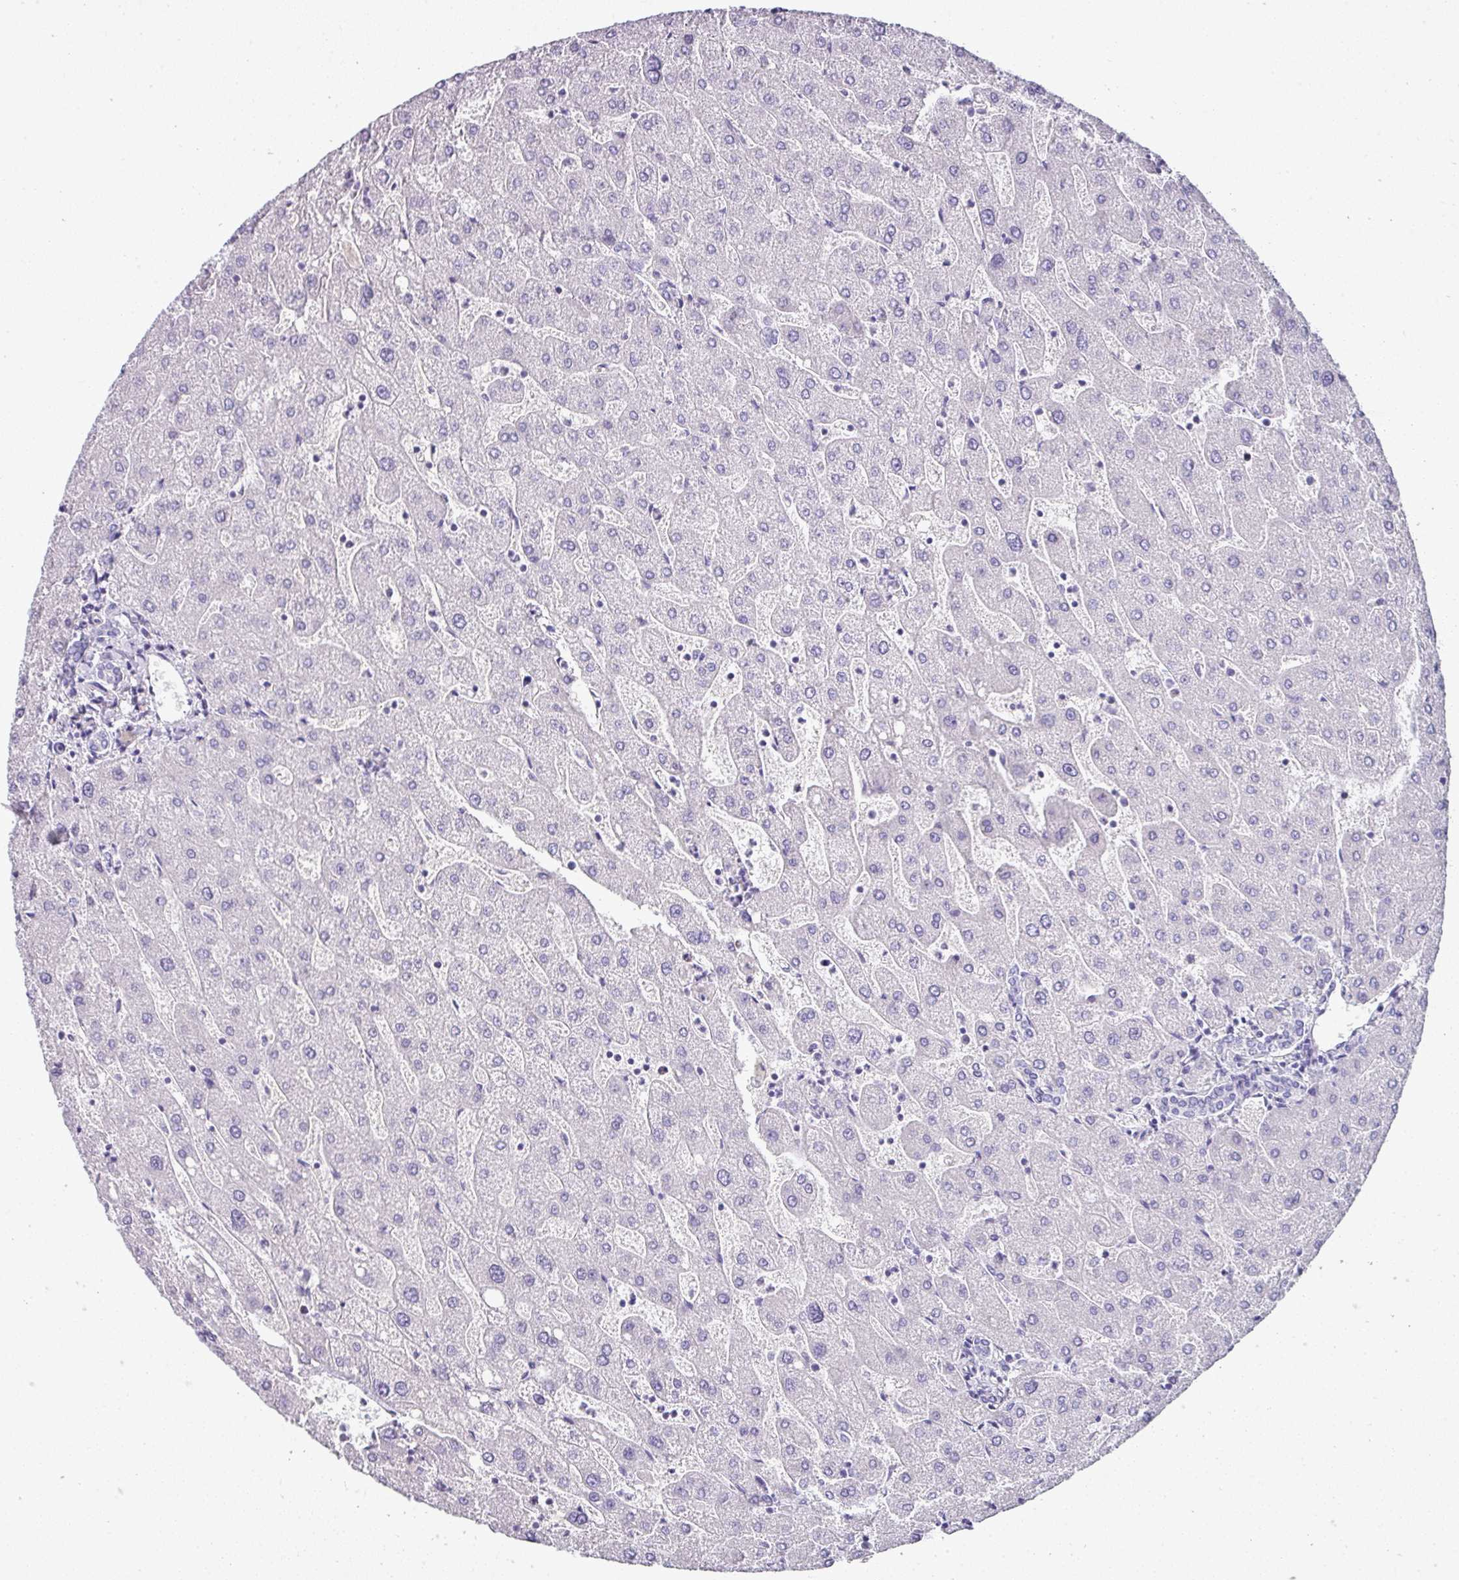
{"staining": {"intensity": "negative", "quantity": "none", "location": "none"}, "tissue": "liver", "cell_type": "Cholangiocytes", "image_type": "normal", "snomed": [{"axis": "morphology", "description": "Normal tissue, NOS"}, {"axis": "topography", "description": "Liver"}], "caption": "Cholangiocytes show no significant positivity in unremarkable liver. Brightfield microscopy of immunohistochemistry (IHC) stained with DAB (brown) and hematoxylin (blue), captured at high magnification.", "gene": "VCX2", "patient": {"sex": "male", "age": 67}}